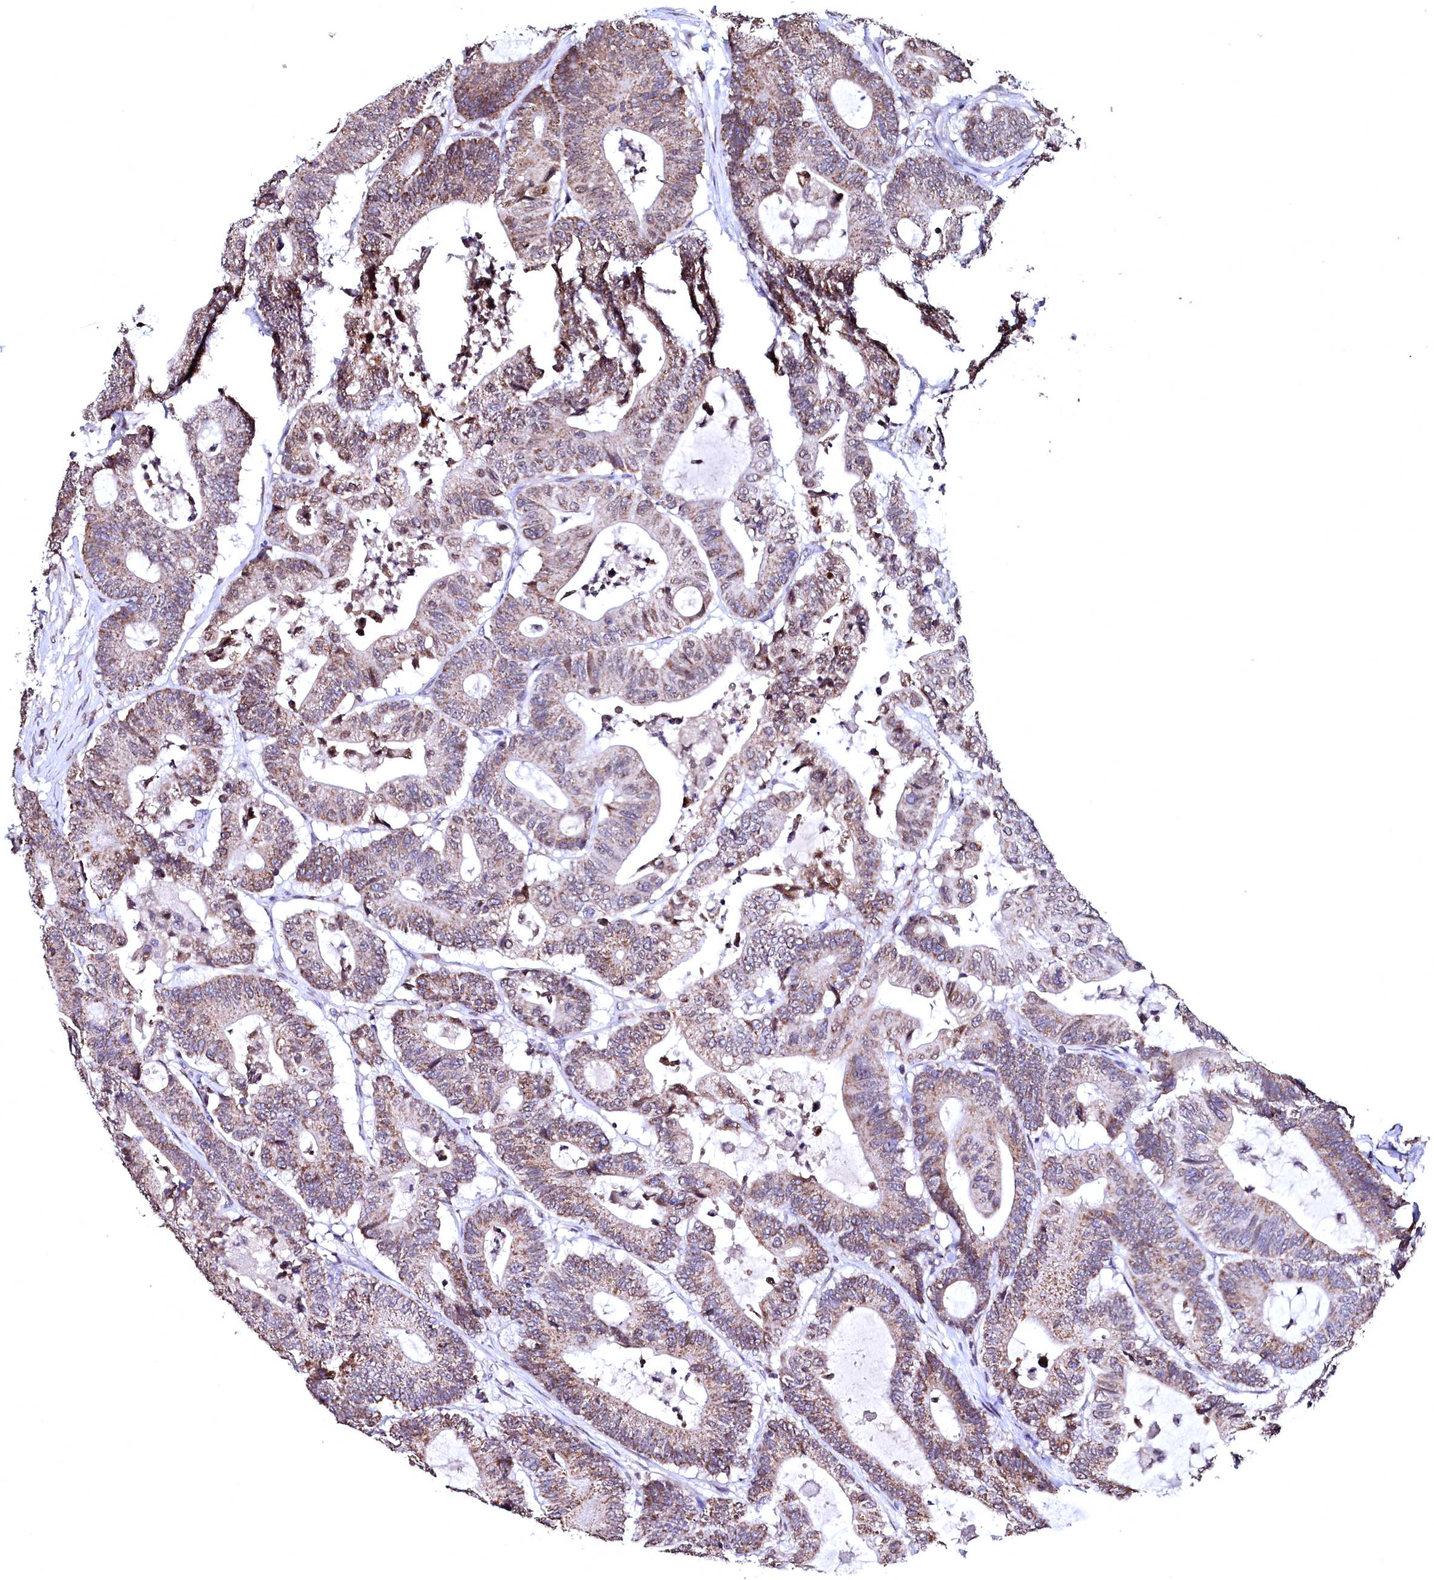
{"staining": {"intensity": "moderate", "quantity": "25%-75%", "location": "cytoplasmic/membranous"}, "tissue": "colorectal cancer", "cell_type": "Tumor cells", "image_type": "cancer", "snomed": [{"axis": "morphology", "description": "Adenocarcinoma, NOS"}, {"axis": "topography", "description": "Colon"}], "caption": "This histopathology image reveals colorectal adenocarcinoma stained with immunohistochemistry to label a protein in brown. The cytoplasmic/membranous of tumor cells show moderate positivity for the protein. Nuclei are counter-stained blue.", "gene": "HAND1", "patient": {"sex": "female", "age": 84}}